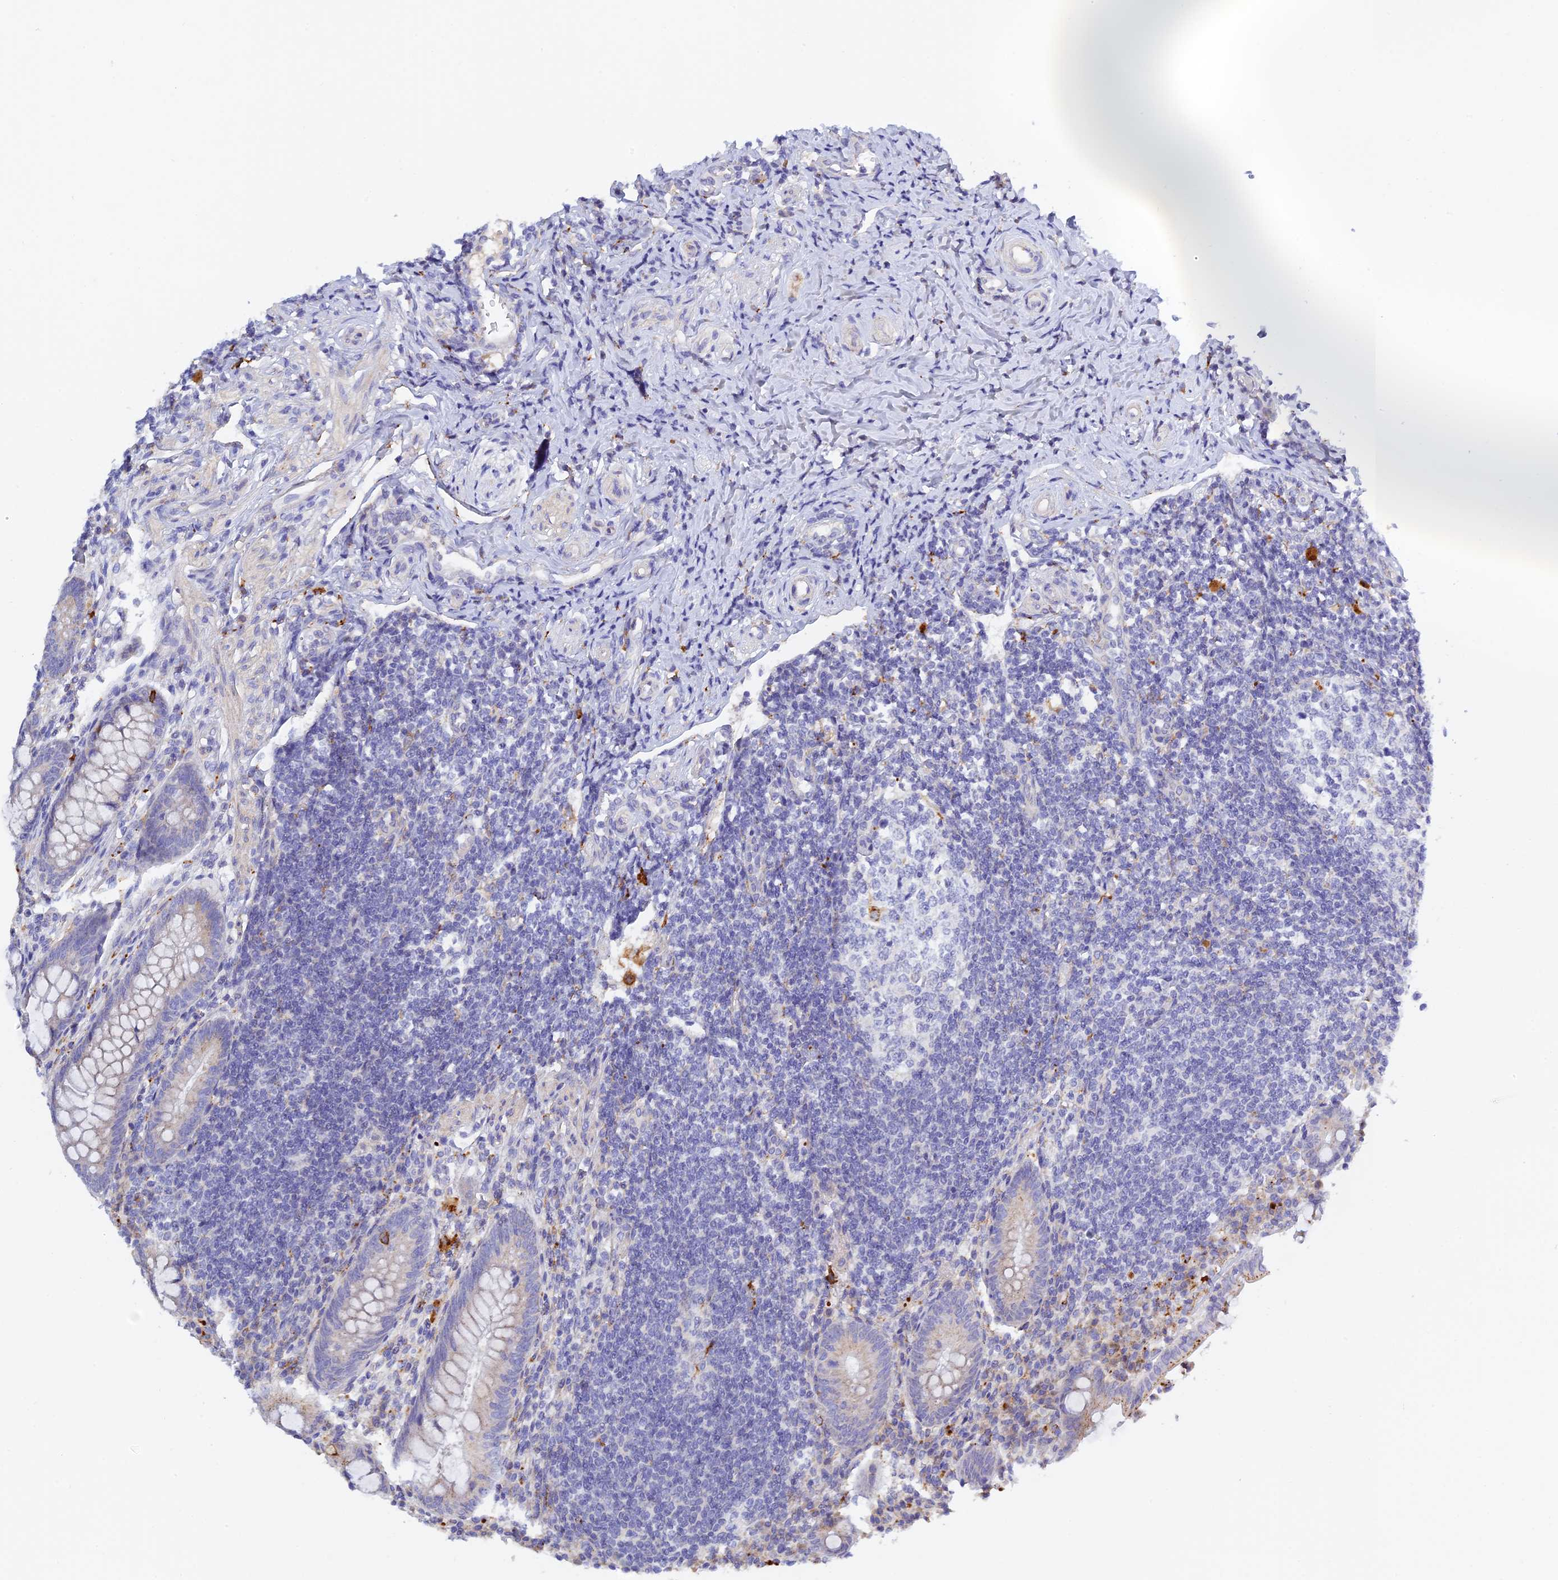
{"staining": {"intensity": "moderate", "quantity": "<25%", "location": "cytoplasmic/membranous"}, "tissue": "appendix", "cell_type": "Glandular cells", "image_type": "normal", "snomed": [{"axis": "morphology", "description": "Normal tissue, NOS"}, {"axis": "topography", "description": "Appendix"}], "caption": "Immunohistochemistry image of normal human appendix stained for a protein (brown), which demonstrates low levels of moderate cytoplasmic/membranous positivity in about <25% of glandular cells.", "gene": "RPGRIP1L", "patient": {"sex": "female", "age": 33}}